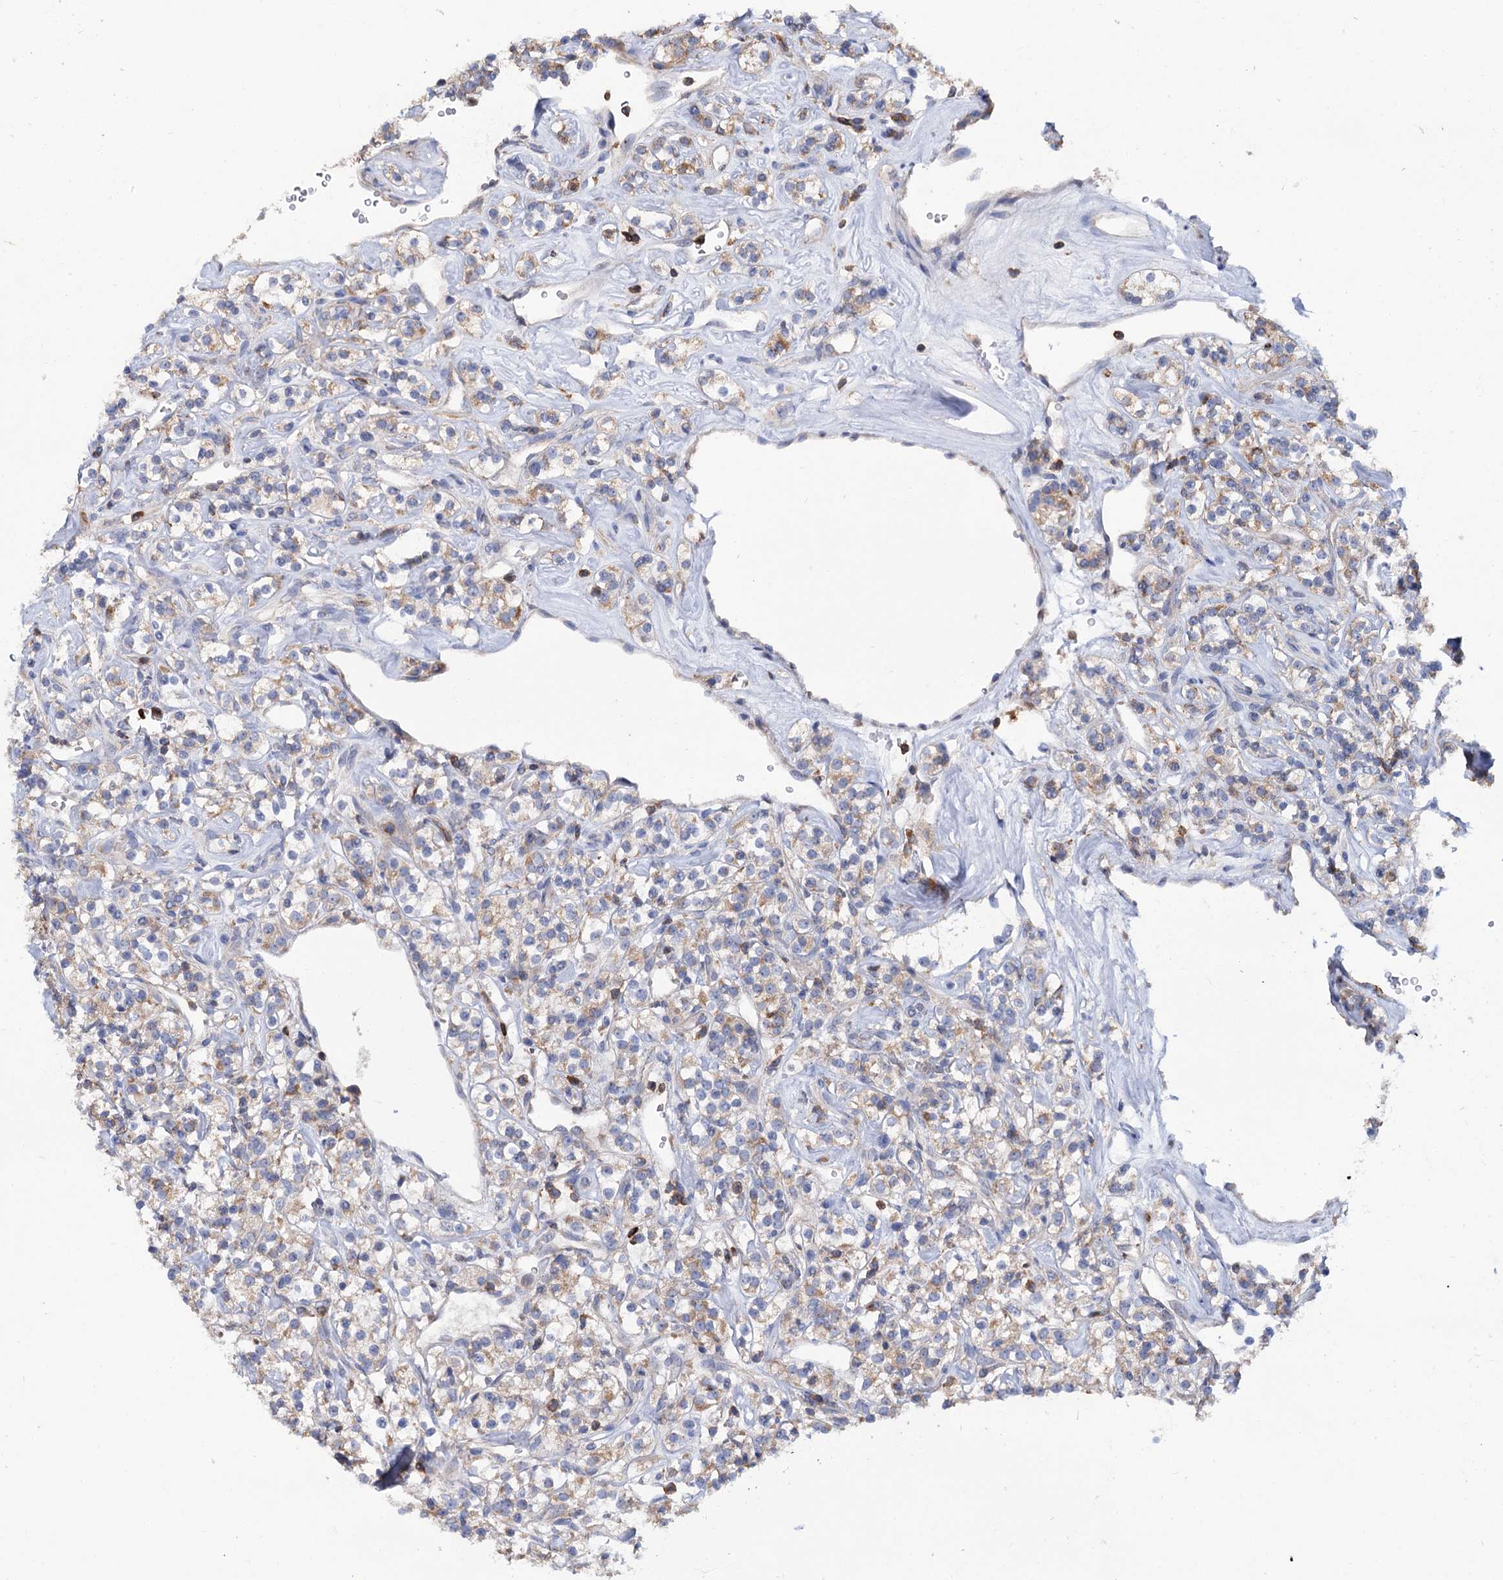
{"staining": {"intensity": "moderate", "quantity": ">75%", "location": "cytoplasmic/membranous"}, "tissue": "renal cancer", "cell_type": "Tumor cells", "image_type": "cancer", "snomed": [{"axis": "morphology", "description": "Adenocarcinoma, NOS"}, {"axis": "topography", "description": "Kidney"}], "caption": "Tumor cells show medium levels of moderate cytoplasmic/membranous positivity in approximately >75% of cells in renal cancer (adenocarcinoma).", "gene": "UBASH3B", "patient": {"sex": "male", "age": 77}}